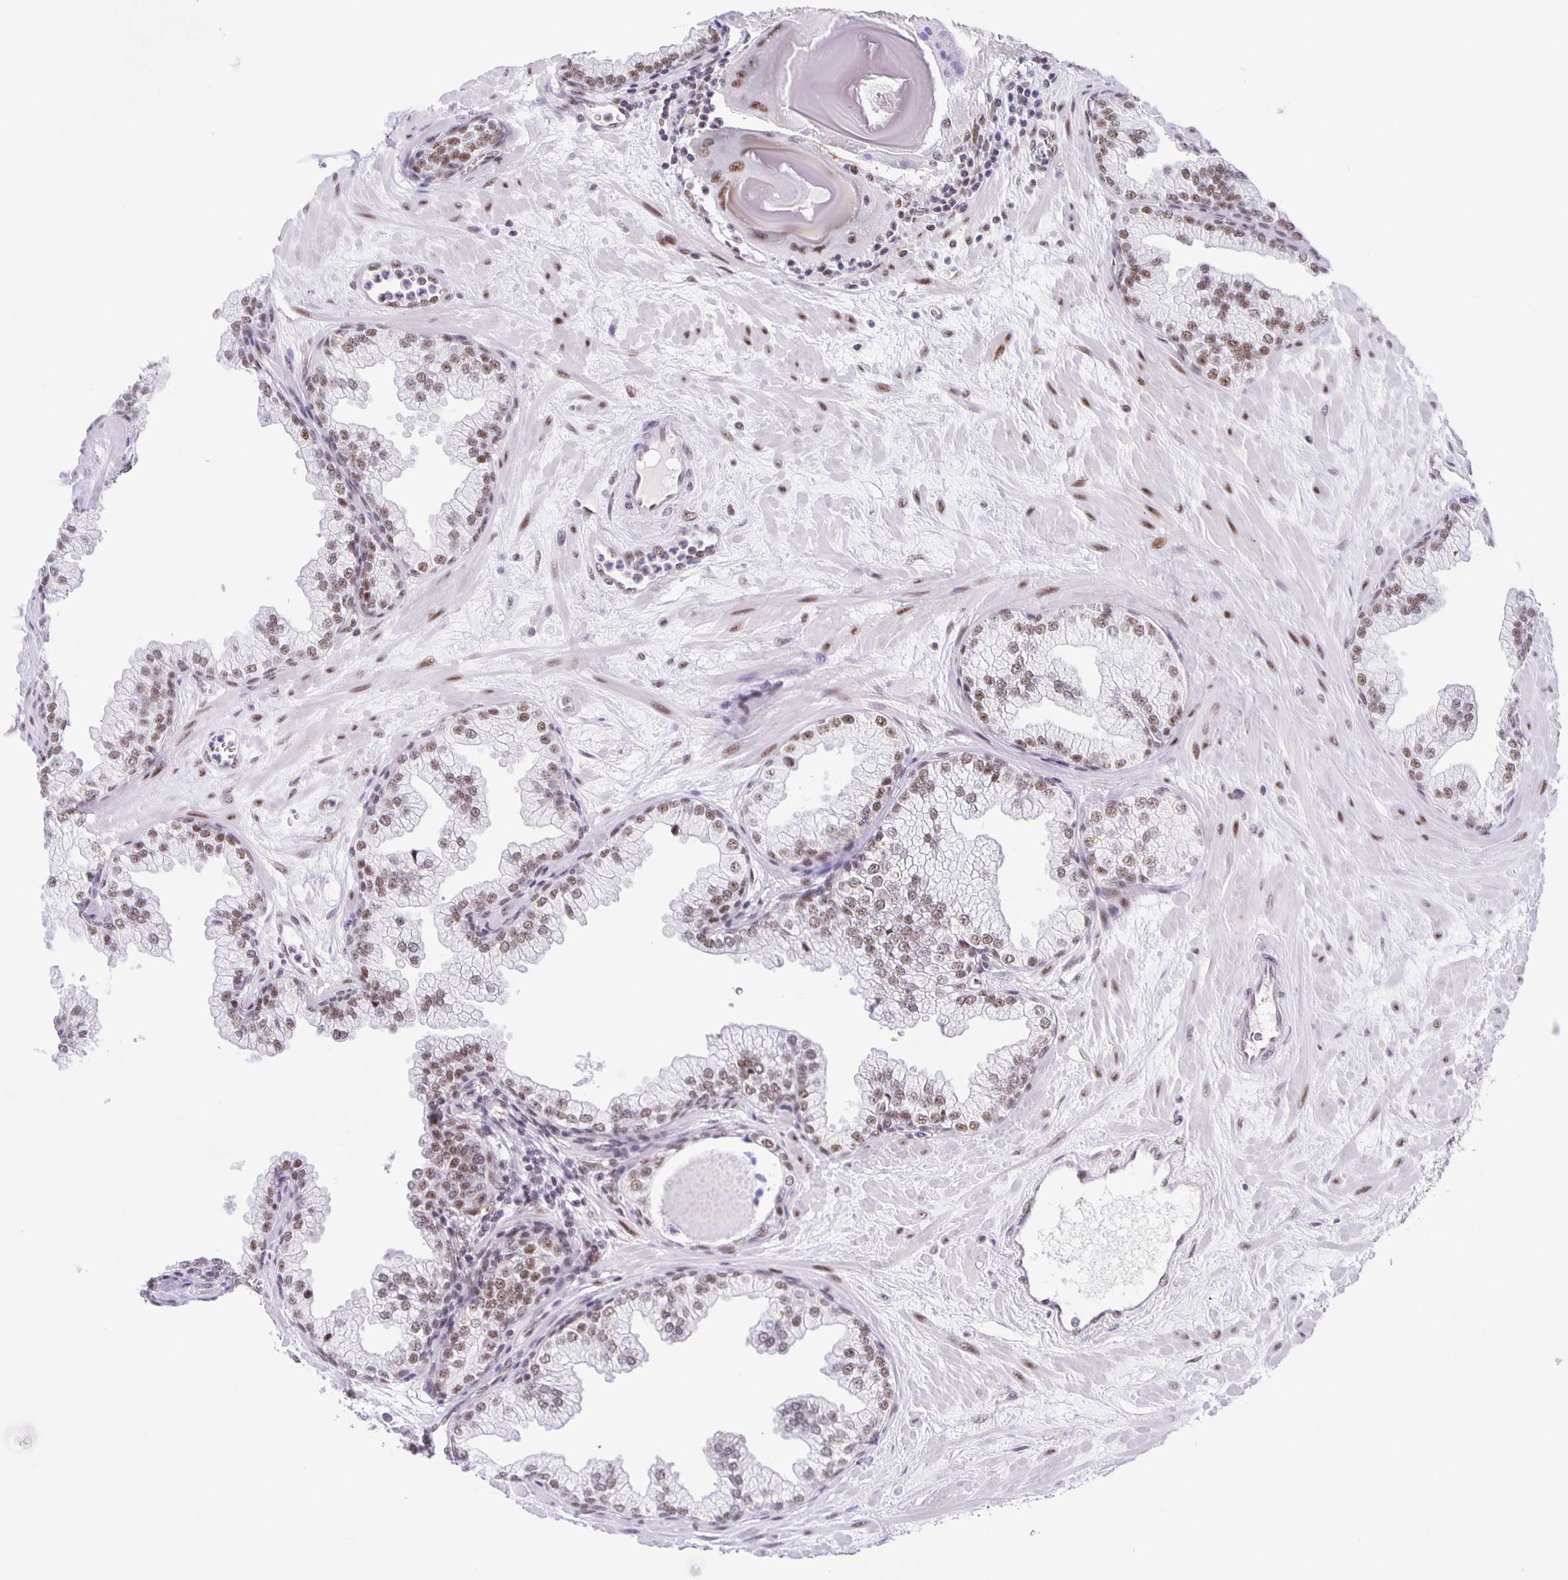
{"staining": {"intensity": "moderate", "quantity": ">75%", "location": "nuclear"}, "tissue": "prostate", "cell_type": "Glandular cells", "image_type": "normal", "snomed": [{"axis": "morphology", "description": "Normal tissue, NOS"}, {"axis": "topography", "description": "Prostate"}, {"axis": "topography", "description": "Peripheral nerve tissue"}], "caption": "A medium amount of moderate nuclear expression is identified in about >75% of glandular cells in benign prostate. (brown staining indicates protein expression, while blue staining denotes nuclei).", "gene": "ZRANB2", "patient": {"sex": "male", "age": 61}}